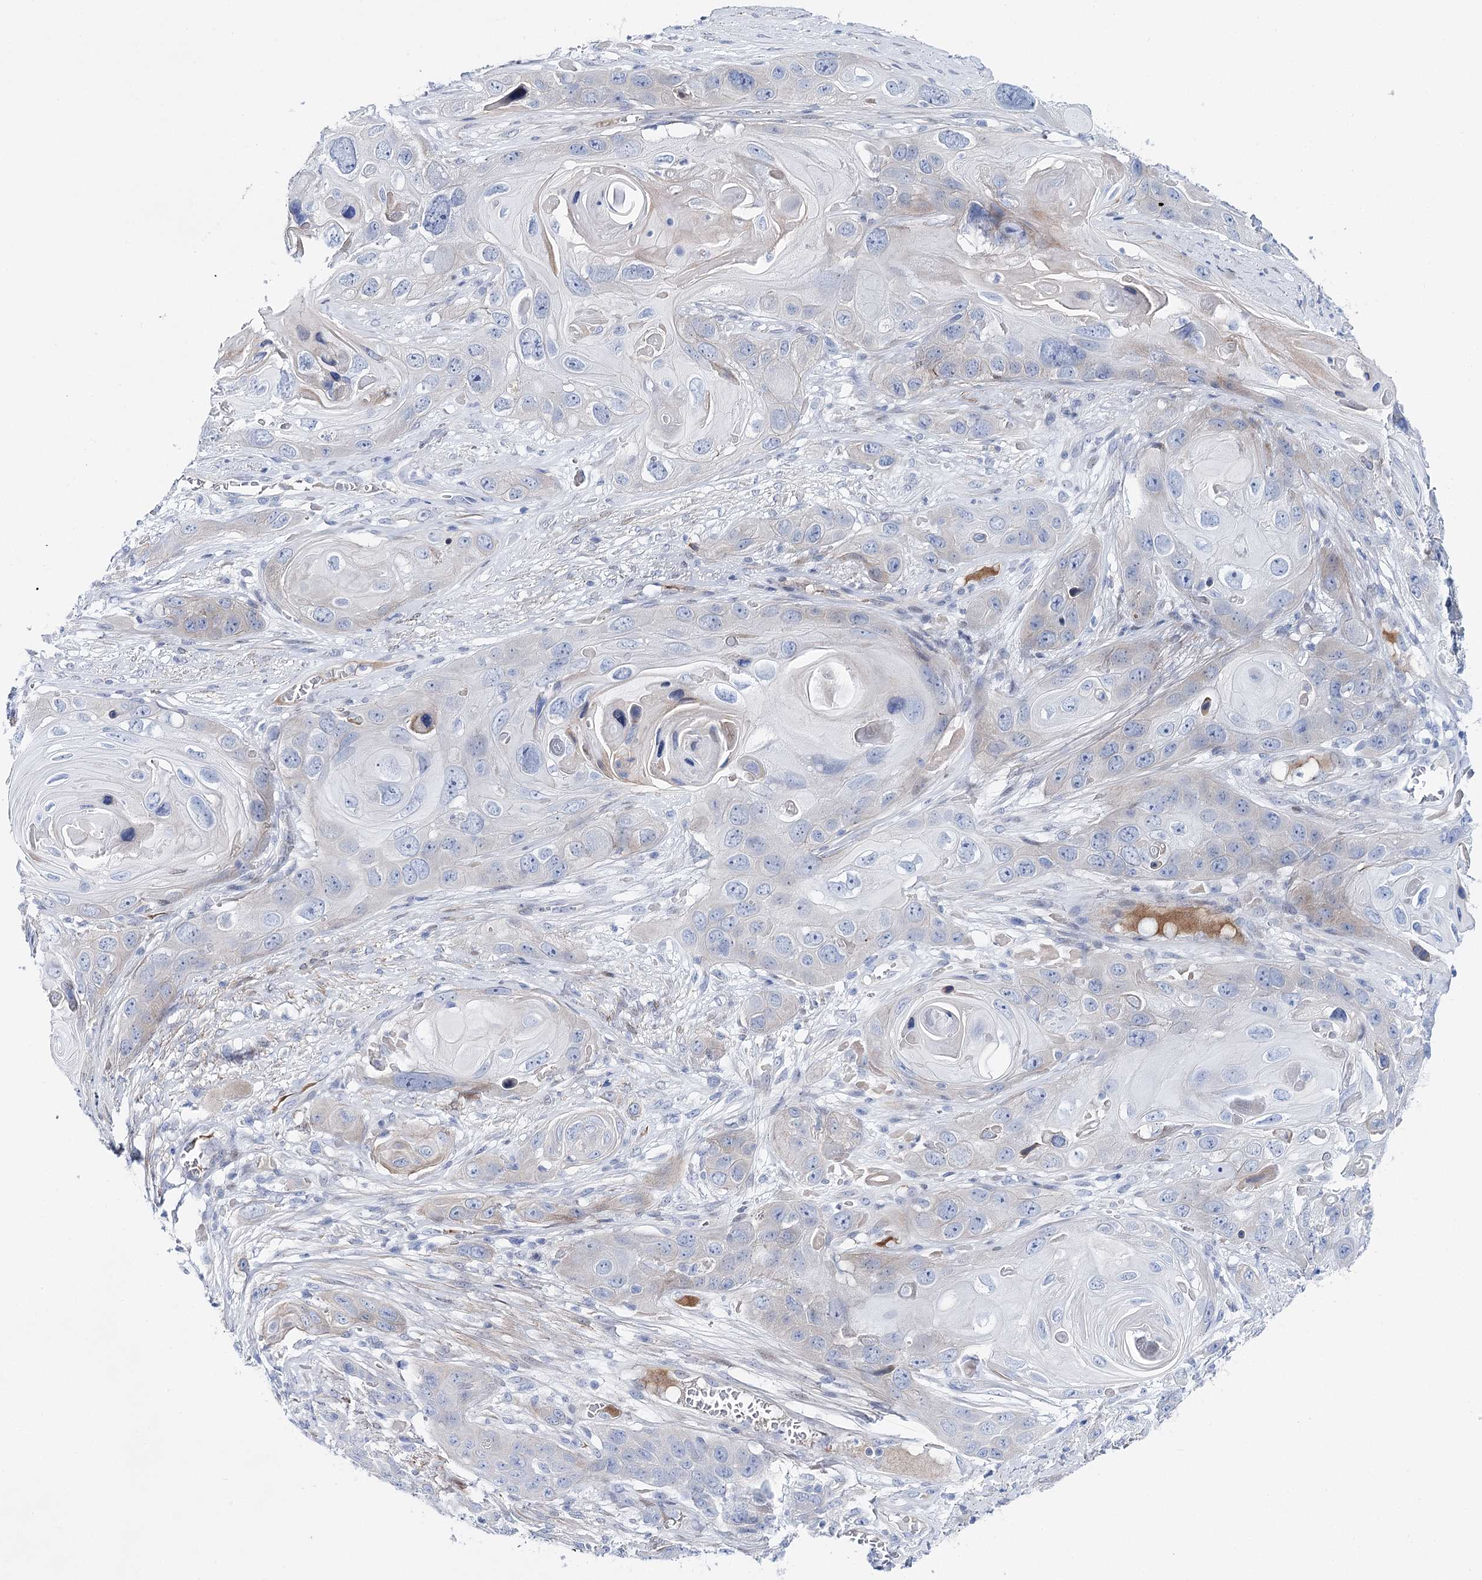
{"staining": {"intensity": "negative", "quantity": "none", "location": "none"}, "tissue": "skin cancer", "cell_type": "Tumor cells", "image_type": "cancer", "snomed": [{"axis": "morphology", "description": "Squamous cell carcinoma, NOS"}, {"axis": "topography", "description": "Skin"}], "caption": "Skin squamous cell carcinoma was stained to show a protein in brown. There is no significant staining in tumor cells. (Immunohistochemistry, brightfield microscopy, high magnification).", "gene": "ANKRD23", "patient": {"sex": "male", "age": 55}}